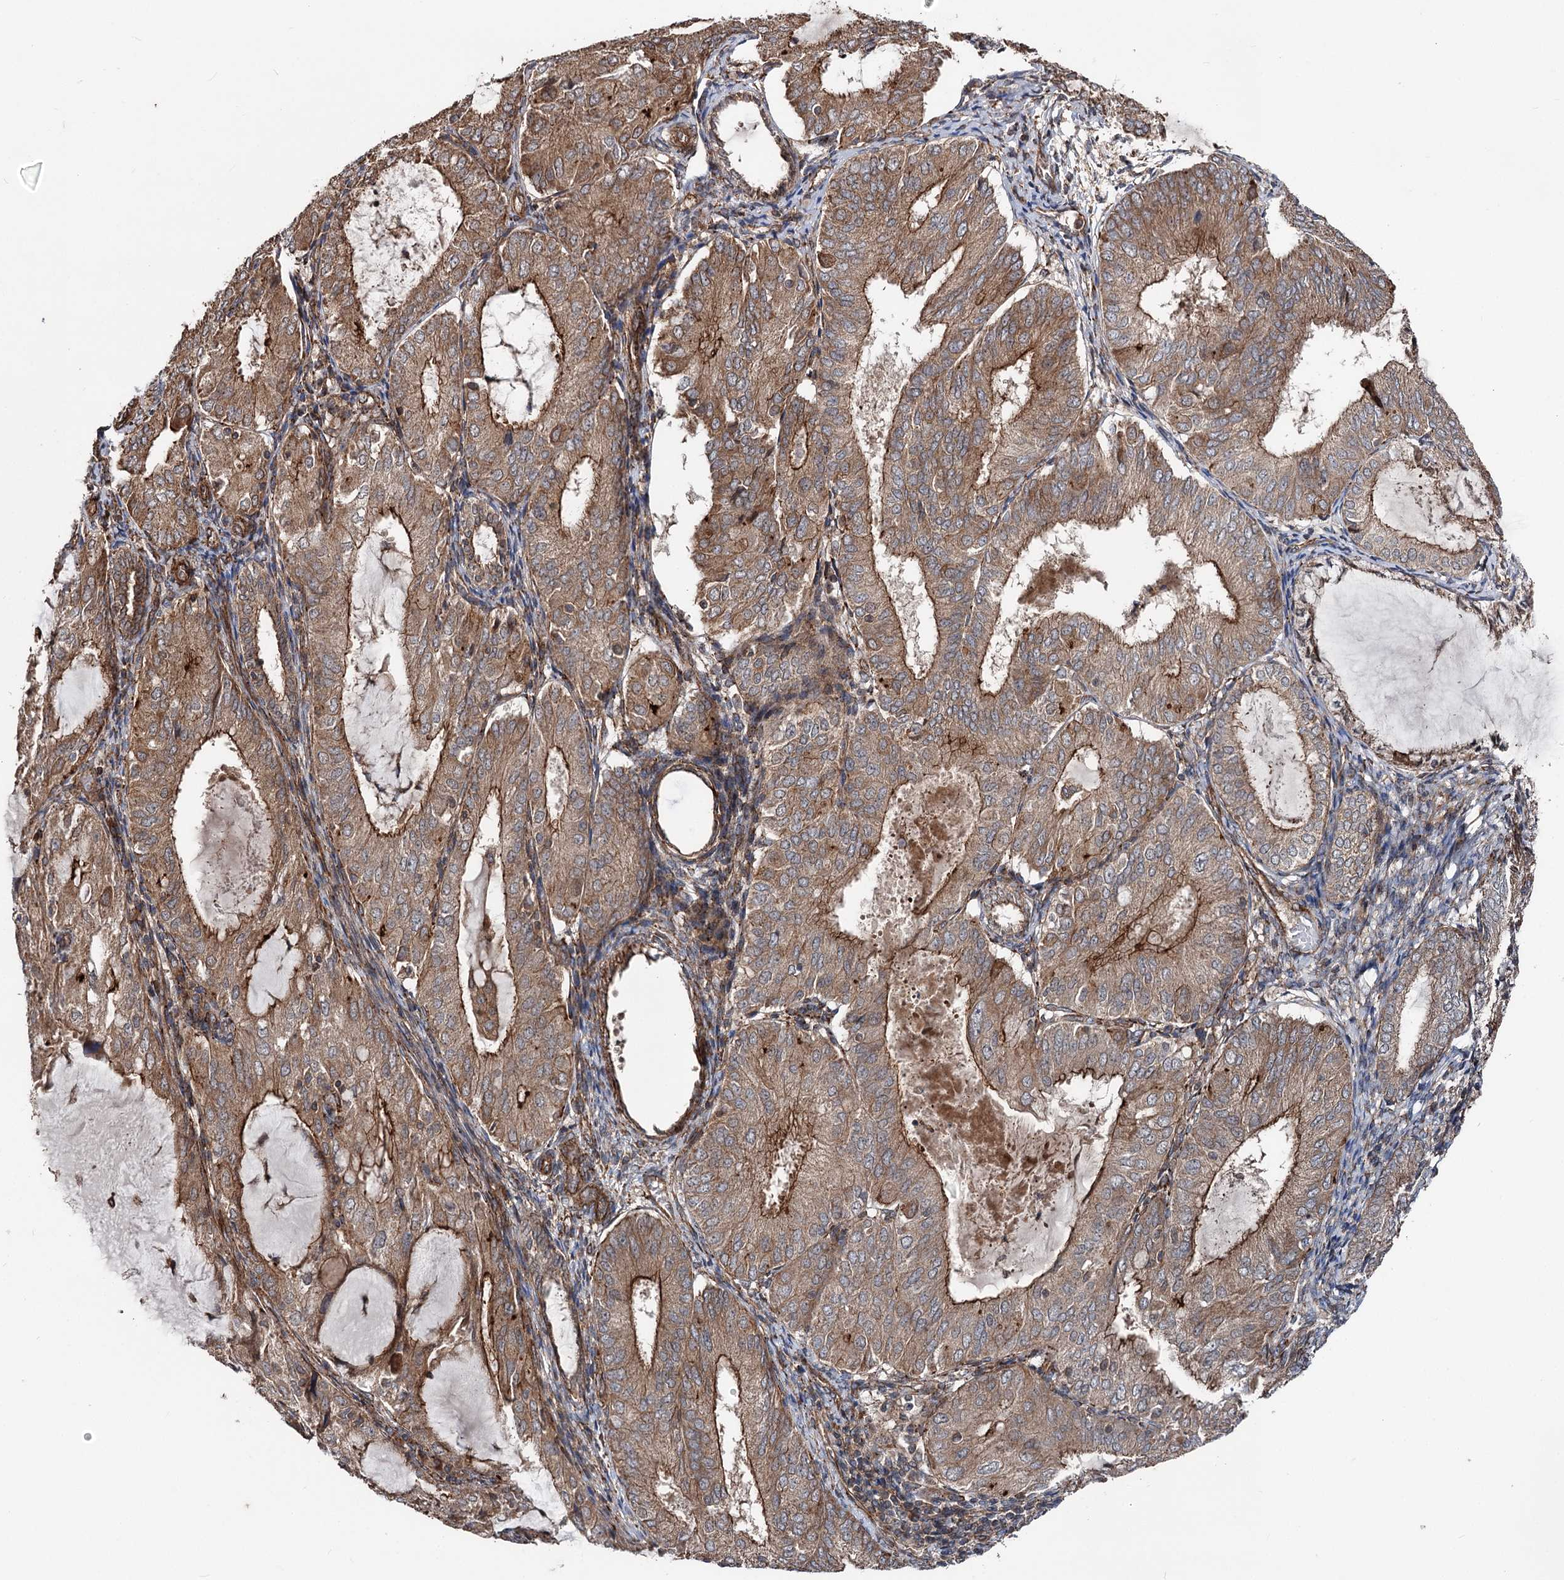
{"staining": {"intensity": "moderate", "quantity": ">75%", "location": "cytoplasmic/membranous"}, "tissue": "endometrial cancer", "cell_type": "Tumor cells", "image_type": "cancer", "snomed": [{"axis": "morphology", "description": "Adenocarcinoma, NOS"}, {"axis": "topography", "description": "Endometrium"}], "caption": "Immunohistochemical staining of adenocarcinoma (endometrial) reveals moderate cytoplasmic/membranous protein positivity in approximately >75% of tumor cells.", "gene": "ITFG2", "patient": {"sex": "female", "age": 81}}